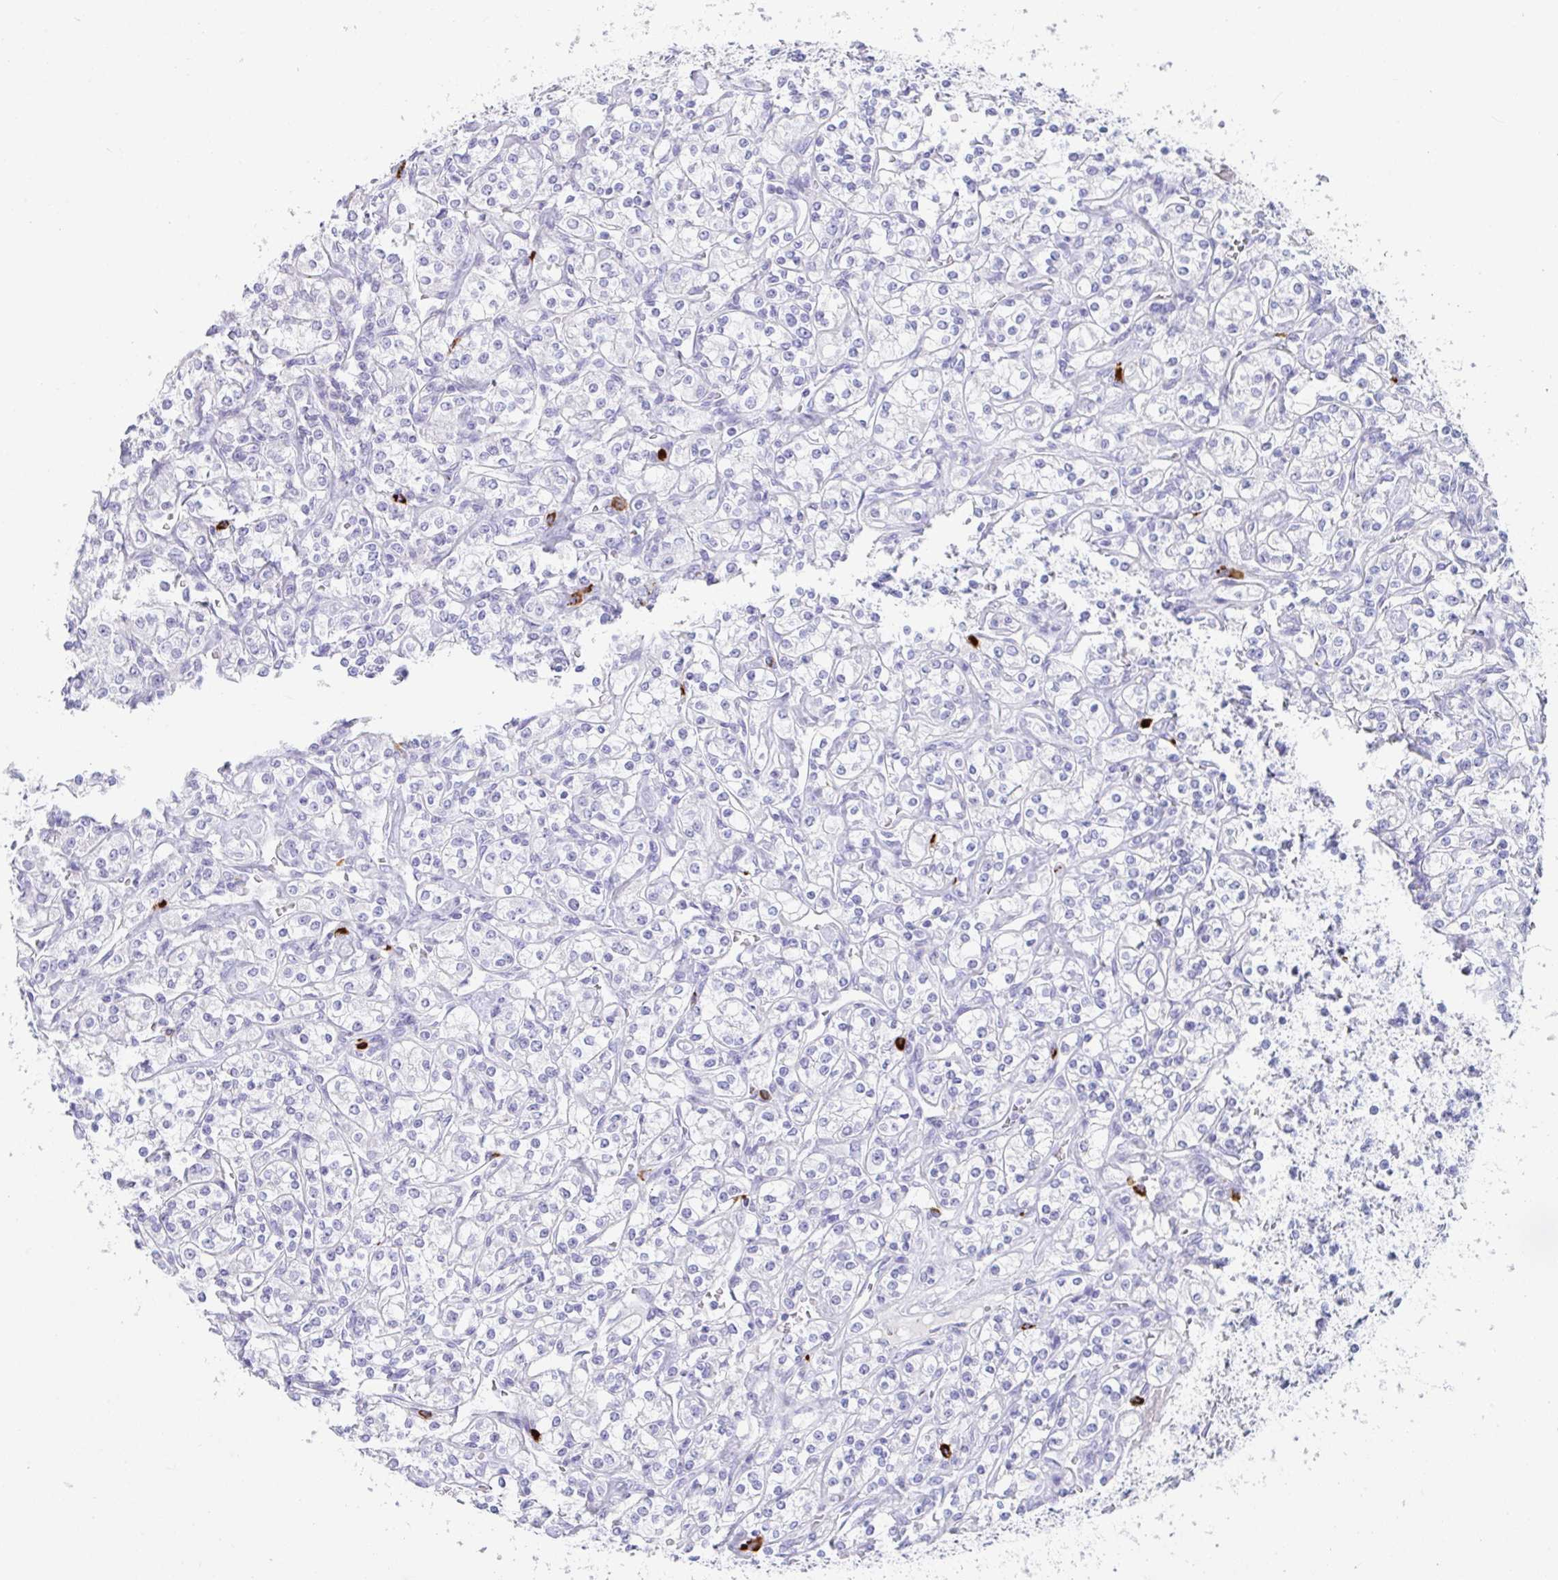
{"staining": {"intensity": "negative", "quantity": "none", "location": "none"}, "tissue": "renal cancer", "cell_type": "Tumor cells", "image_type": "cancer", "snomed": [{"axis": "morphology", "description": "Adenocarcinoma, NOS"}, {"axis": "topography", "description": "Kidney"}], "caption": "High power microscopy image of an immunohistochemistry (IHC) image of renal adenocarcinoma, revealing no significant staining in tumor cells.", "gene": "PLA2G1B", "patient": {"sex": "male", "age": 77}}